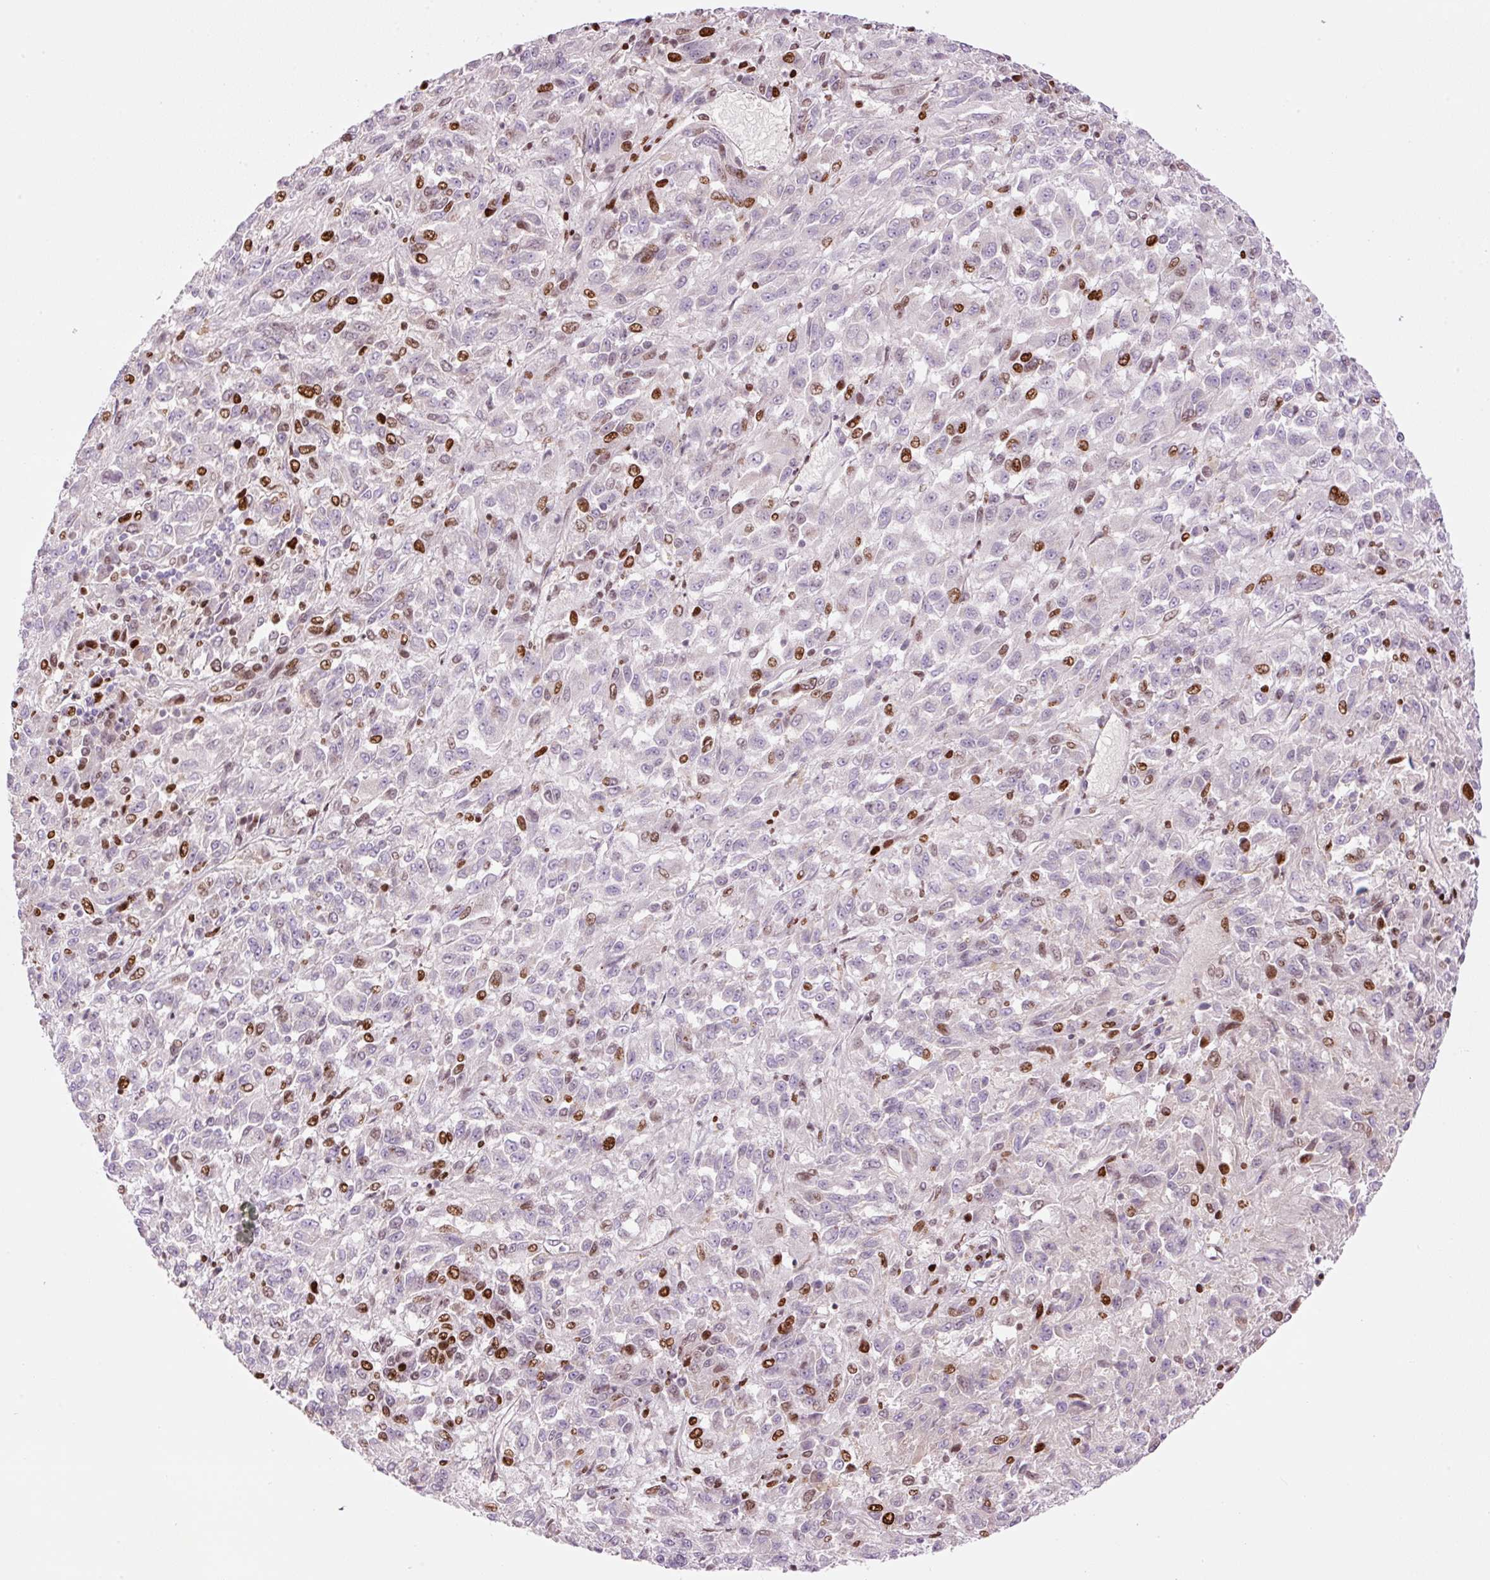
{"staining": {"intensity": "moderate", "quantity": "25%-75%", "location": "nuclear"}, "tissue": "melanoma", "cell_type": "Tumor cells", "image_type": "cancer", "snomed": [{"axis": "morphology", "description": "Malignant melanoma, Metastatic site"}, {"axis": "topography", "description": "Lung"}], "caption": "The micrograph shows a brown stain indicating the presence of a protein in the nuclear of tumor cells in malignant melanoma (metastatic site). Immunohistochemistry (ihc) stains the protein of interest in brown and the nuclei are stained blue.", "gene": "TMEM8B", "patient": {"sex": "male", "age": 64}}